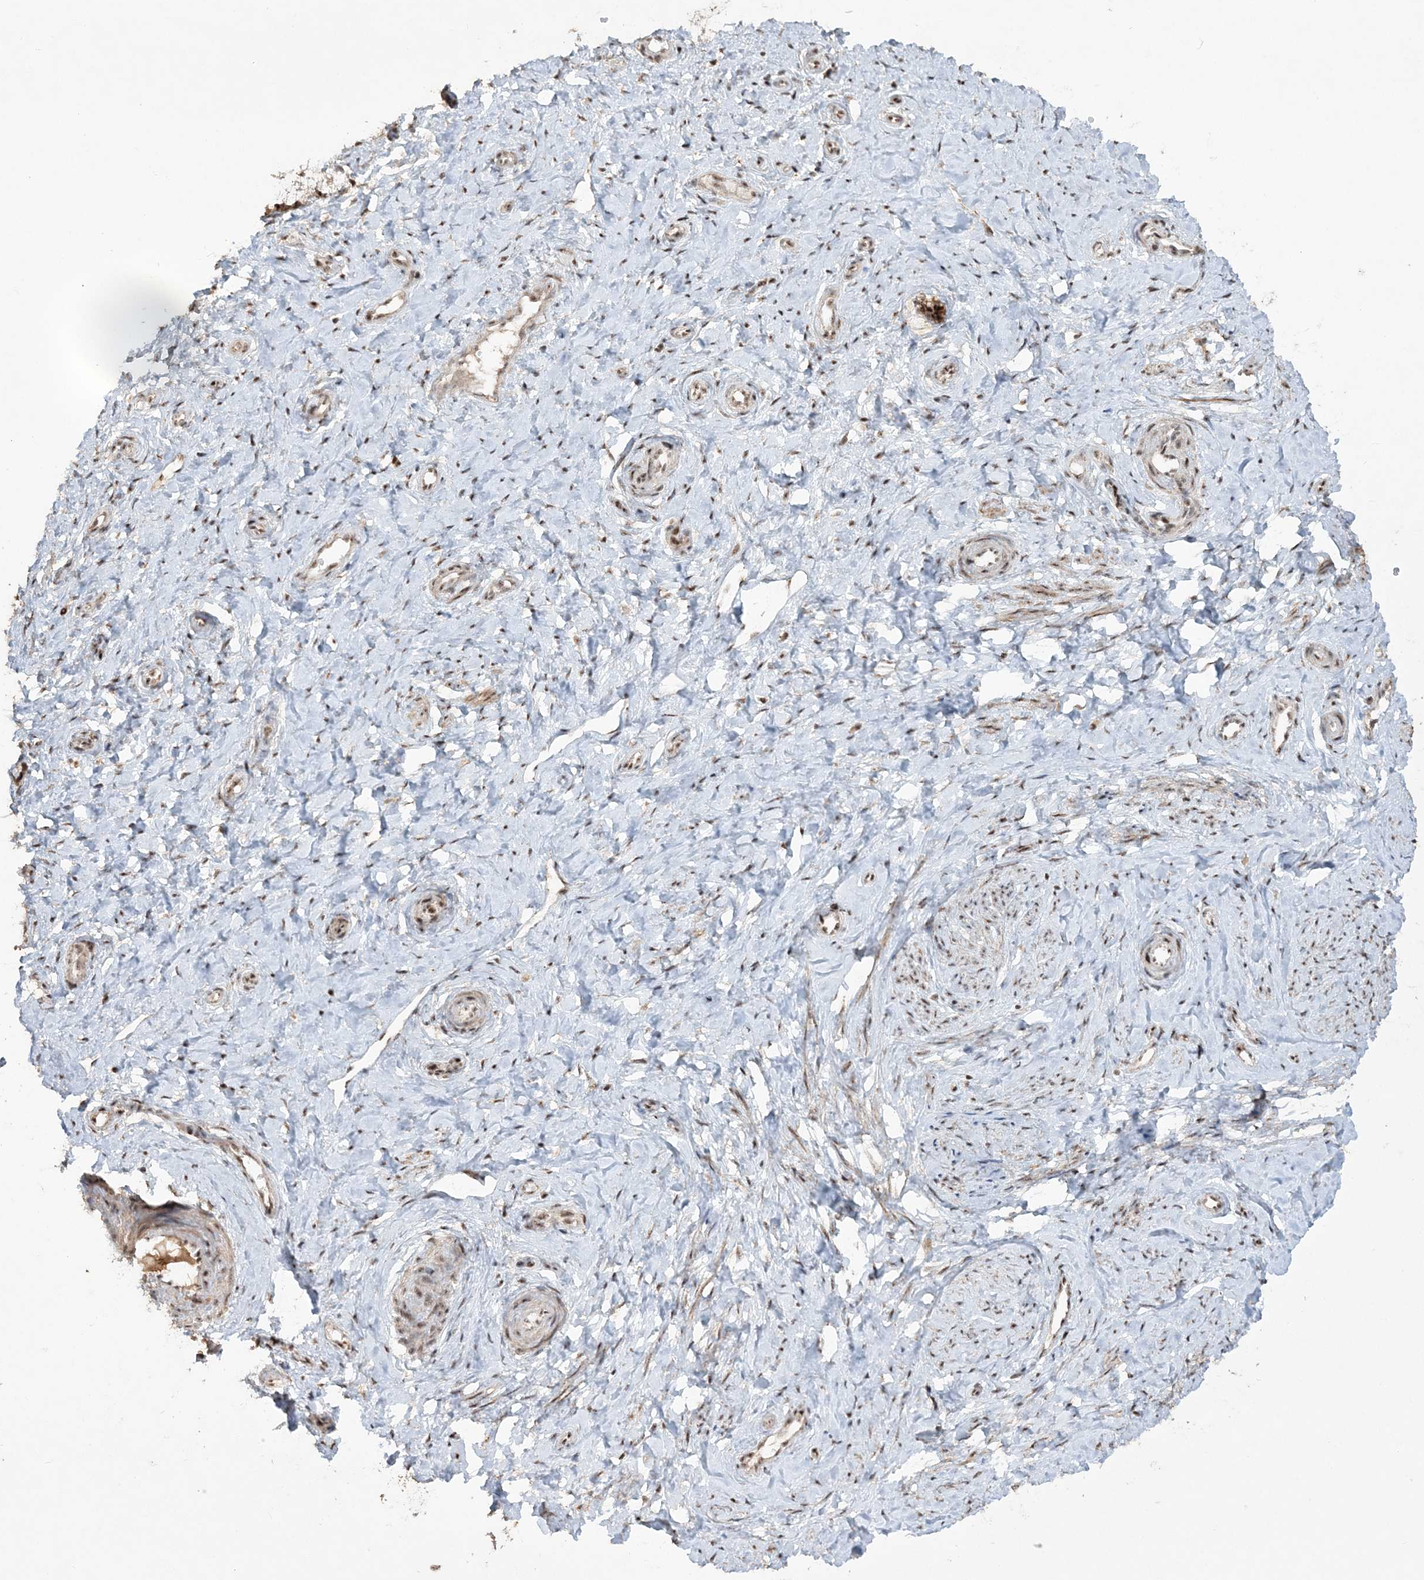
{"staining": {"intensity": "strong", "quantity": ">75%", "location": "nuclear"}, "tissue": "cervix", "cell_type": "Glandular cells", "image_type": "normal", "snomed": [{"axis": "morphology", "description": "Normal tissue, NOS"}, {"axis": "topography", "description": "Cervix"}], "caption": "High-power microscopy captured an IHC image of normal cervix, revealing strong nuclear staining in approximately >75% of glandular cells. Immunohistochemistry (ihc) stains the protein in brown and the nuclei are stained blue.", "gene": "POLR3B", "patient": {"sex": "female", "age": 36}}